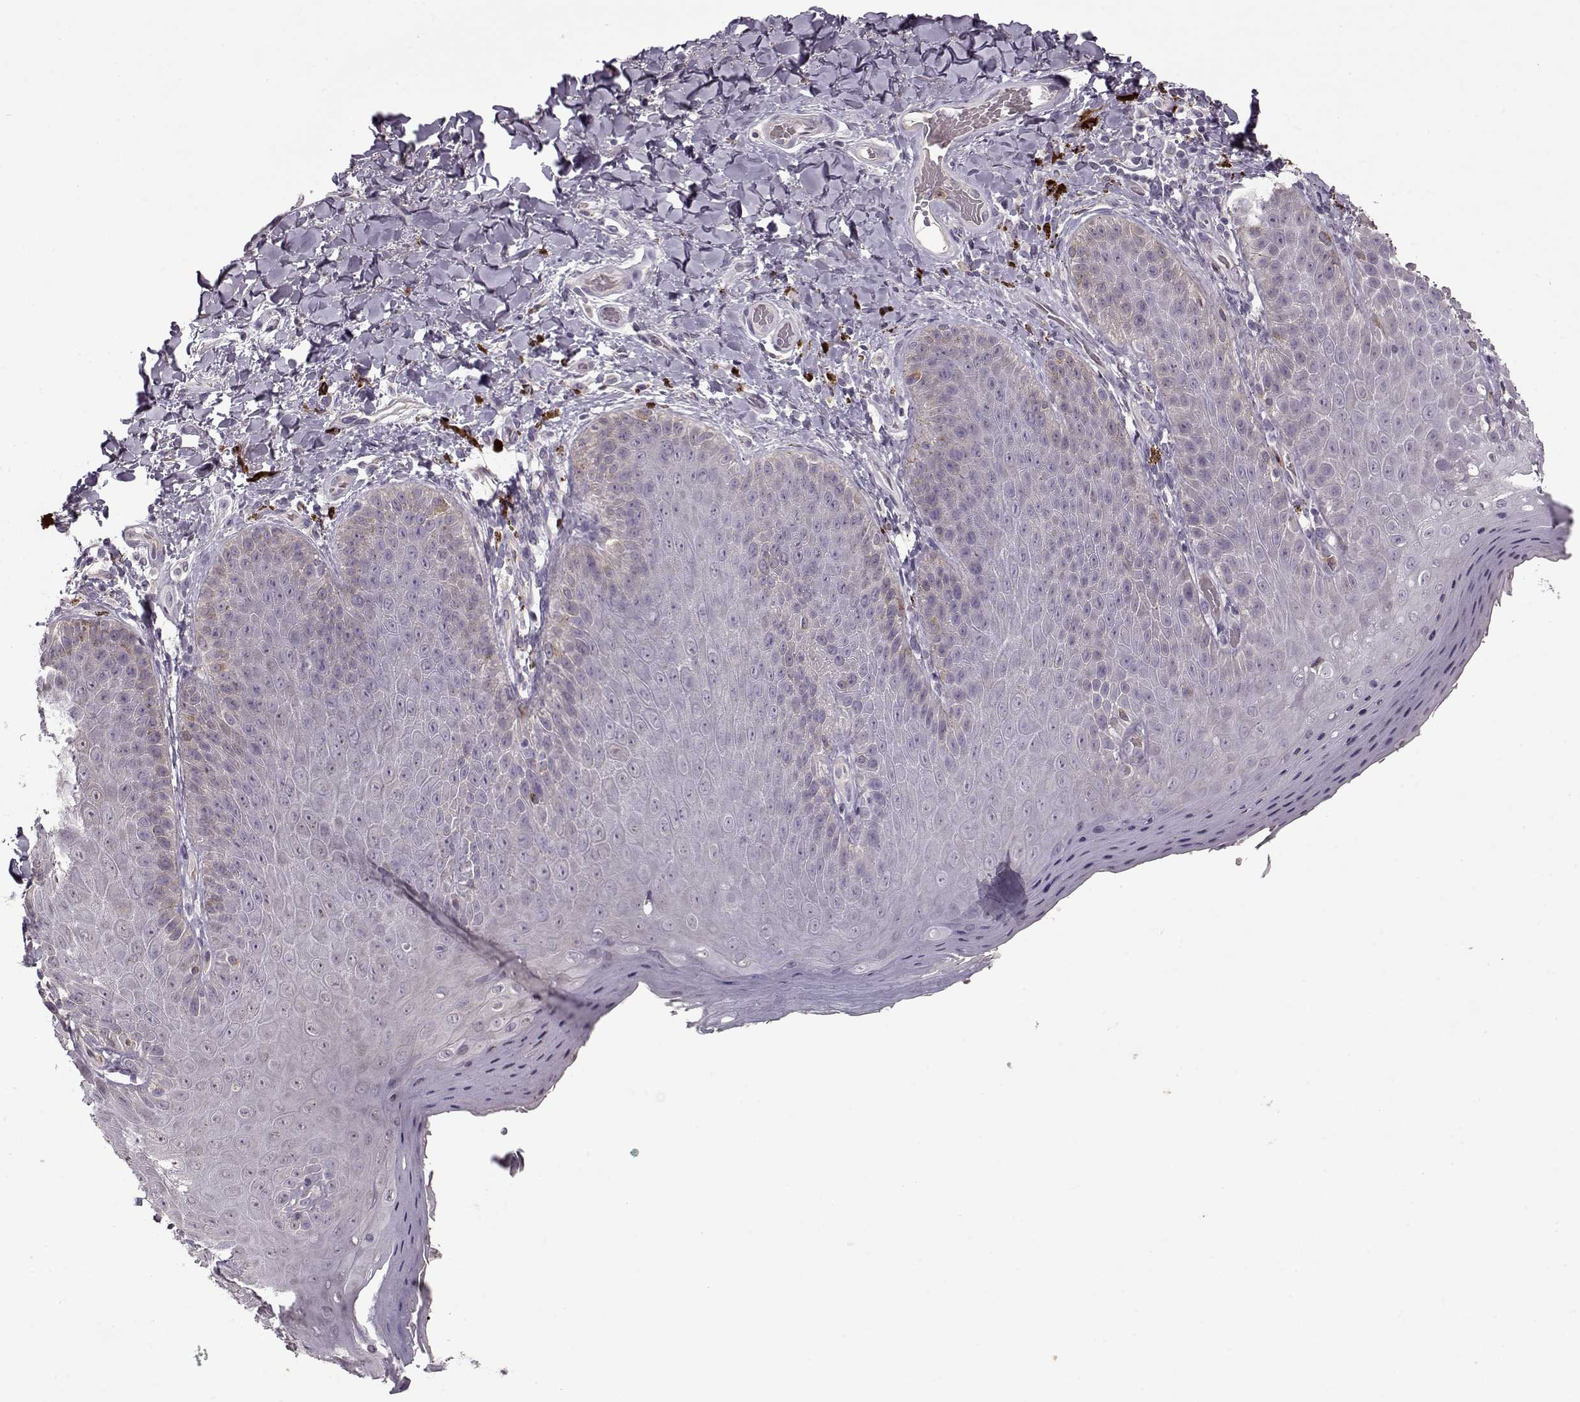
{"staining": {"intensity": "negative", "quantity": "none", "location": "none"}, "tissue": "skin", "cell_type": "Epidermal cells", "image_type": "normal", "snomed": [{"axis": "morphology", "description": "Normal tissue, NOS"}, {"axis": "topography", "description": "Anal"}], "caption": "This is an IHC image of unremarkable human skin. There is no expression in epidermal cells.", "gene": "ACOT11", "patient": {"sex": "male", "age": 53}}